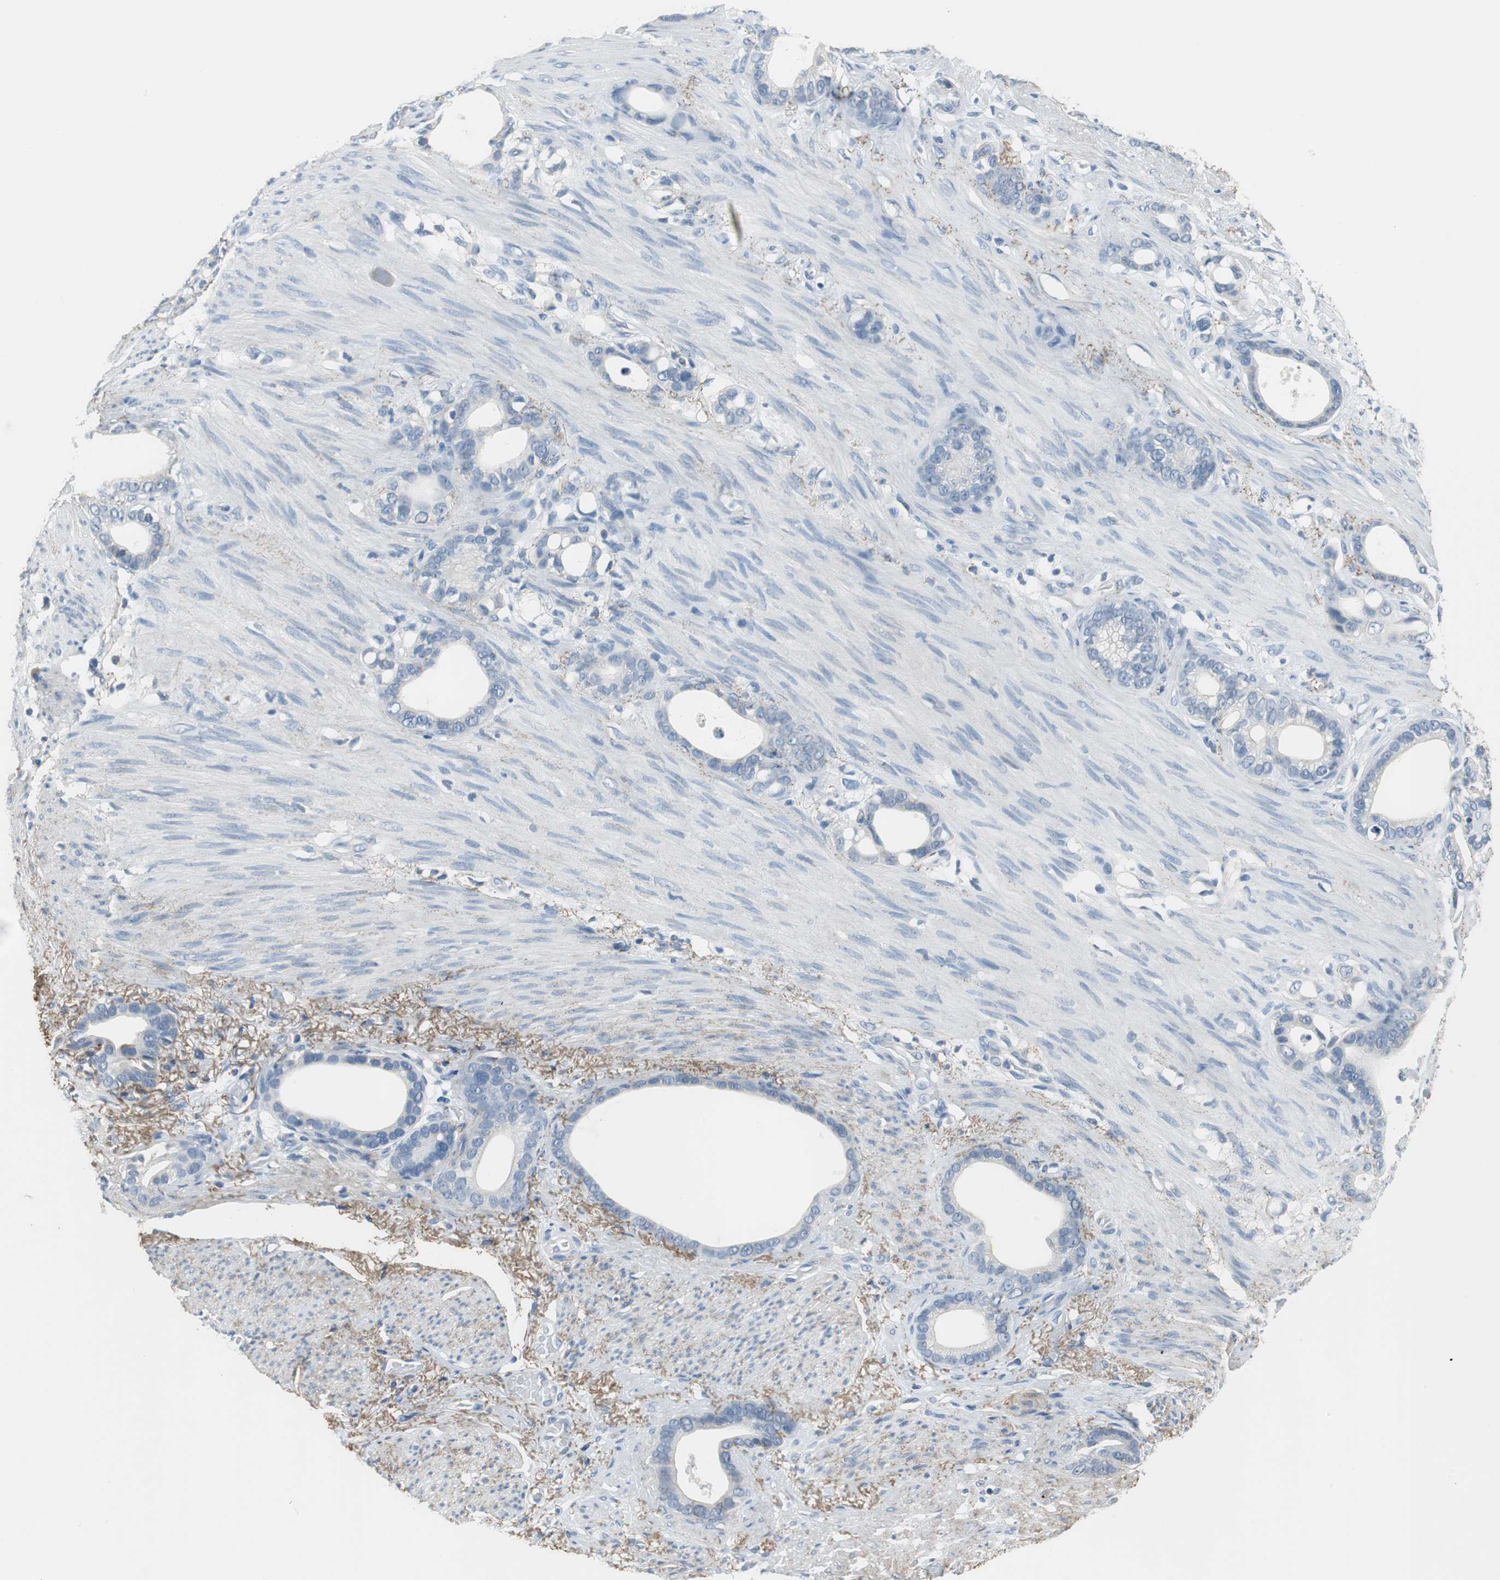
{"staining": {"intensity": "negative", "quantity": "none", "location": "none"}, "tissue": "stomach cancer", "cell_type": "Tumor cells", "image_type": "cancer", "snomed": [{"axis": "morphology", "description": "Adenocarcinoma, NOS"}, {"axis": "topography", "description": "Stomach"}], "caption": "Tumor cells are negative for brown protein staining in stomach cancer.", "gene": "MUC7", "patient": {"sex": "female", "age": 75}}